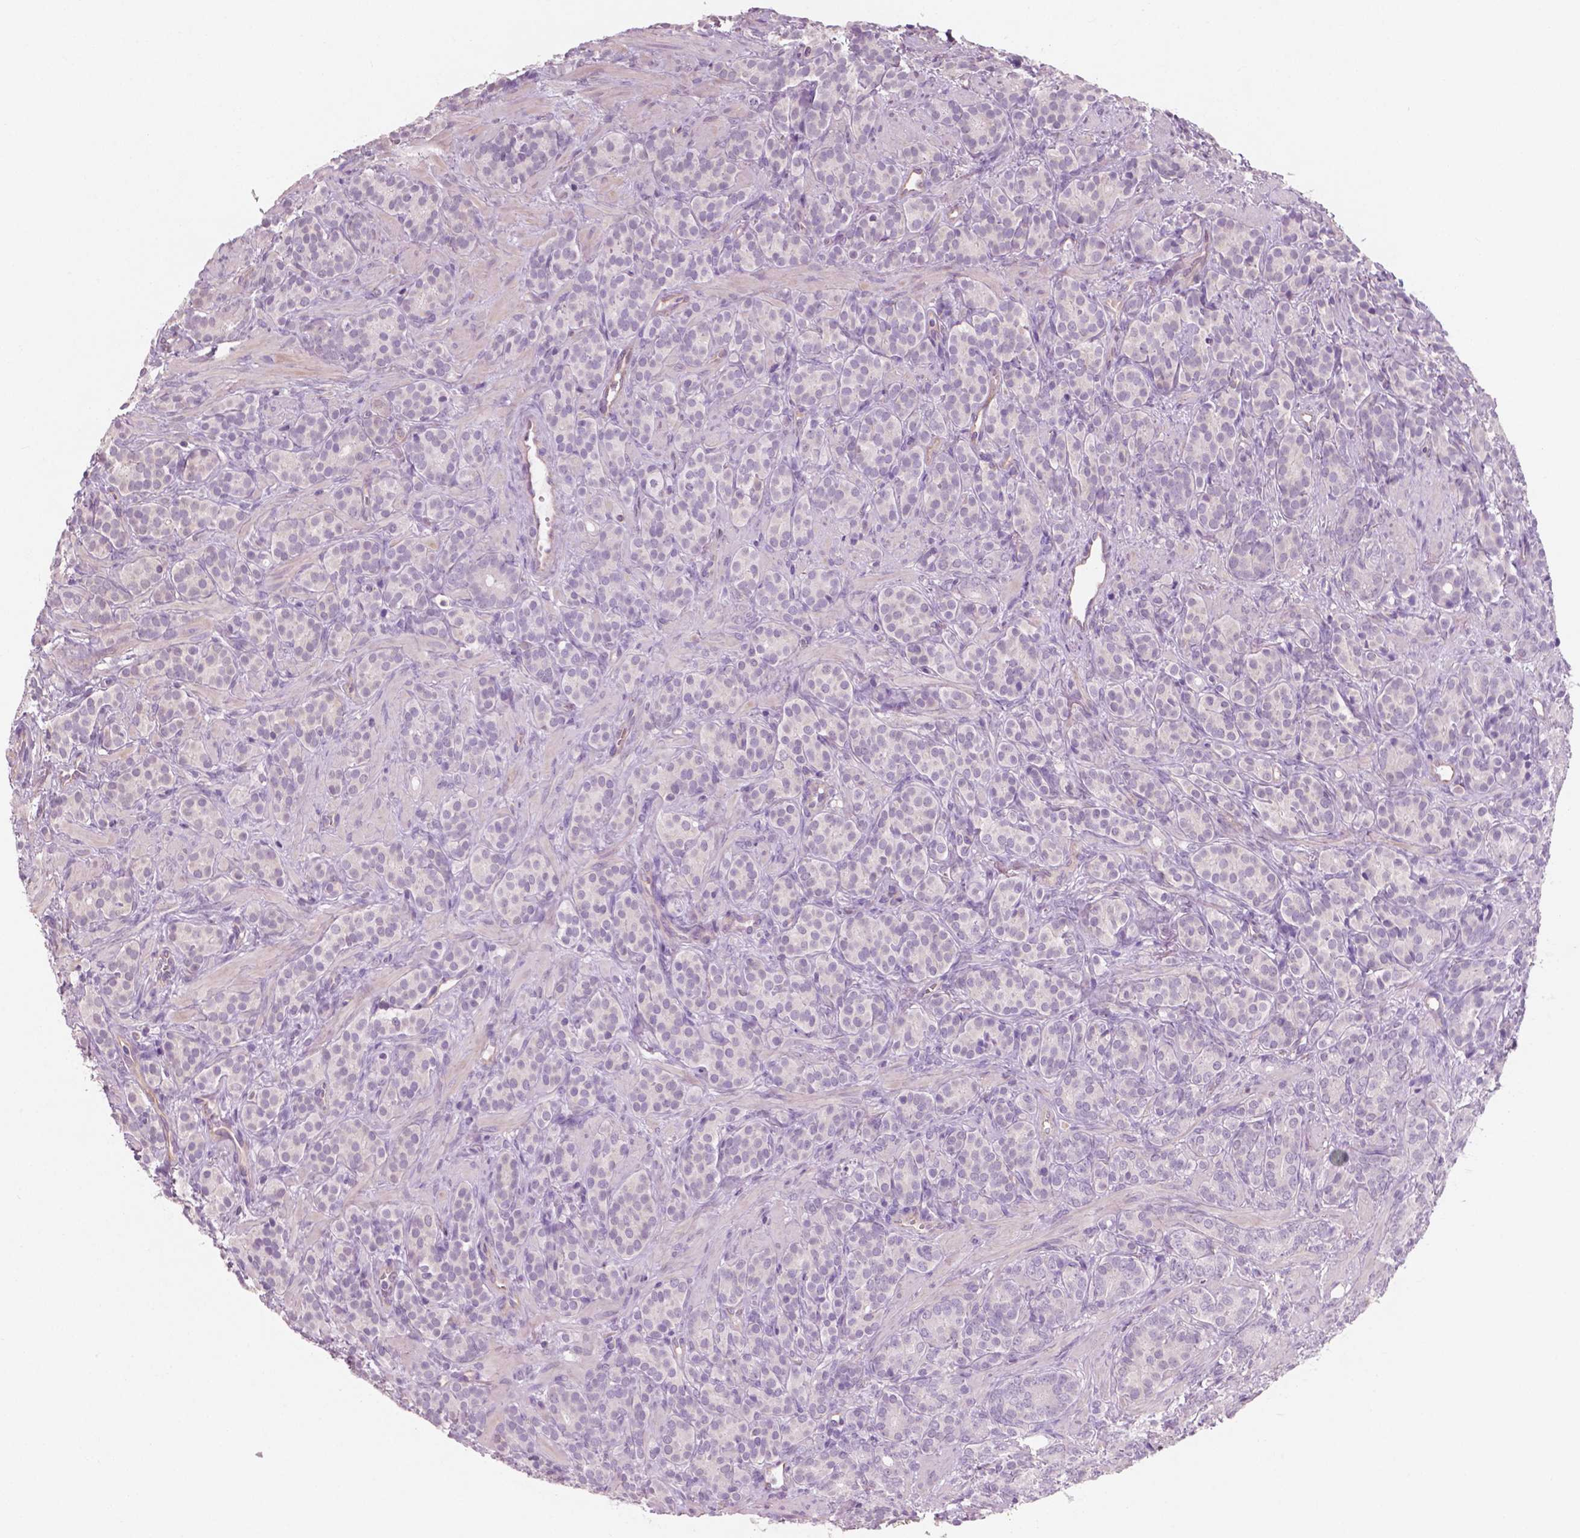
{"staining": {"intensity": "negative", "quantity": "none", "location": "none"}, "tissue": "prostate cancer", "cell_type": "Tumor cells", "image_type": "cancer", "snomed": [{"axis": "morphology", "description": "Adenocarcinoma, High grade"}, {"axis": "topography", "description": "Prostate"}], "caption": "Histopathology image shows no significant protein staining in tumor cells of prostate cancer (adenocarcinoma (high-grade)). (DAB (3,3'-diaminobenzidine) immunohistochemistry with hematoxylin counter stain).", "gene": "AWAT1", "patient": {"sex": "male", "age": 84}}